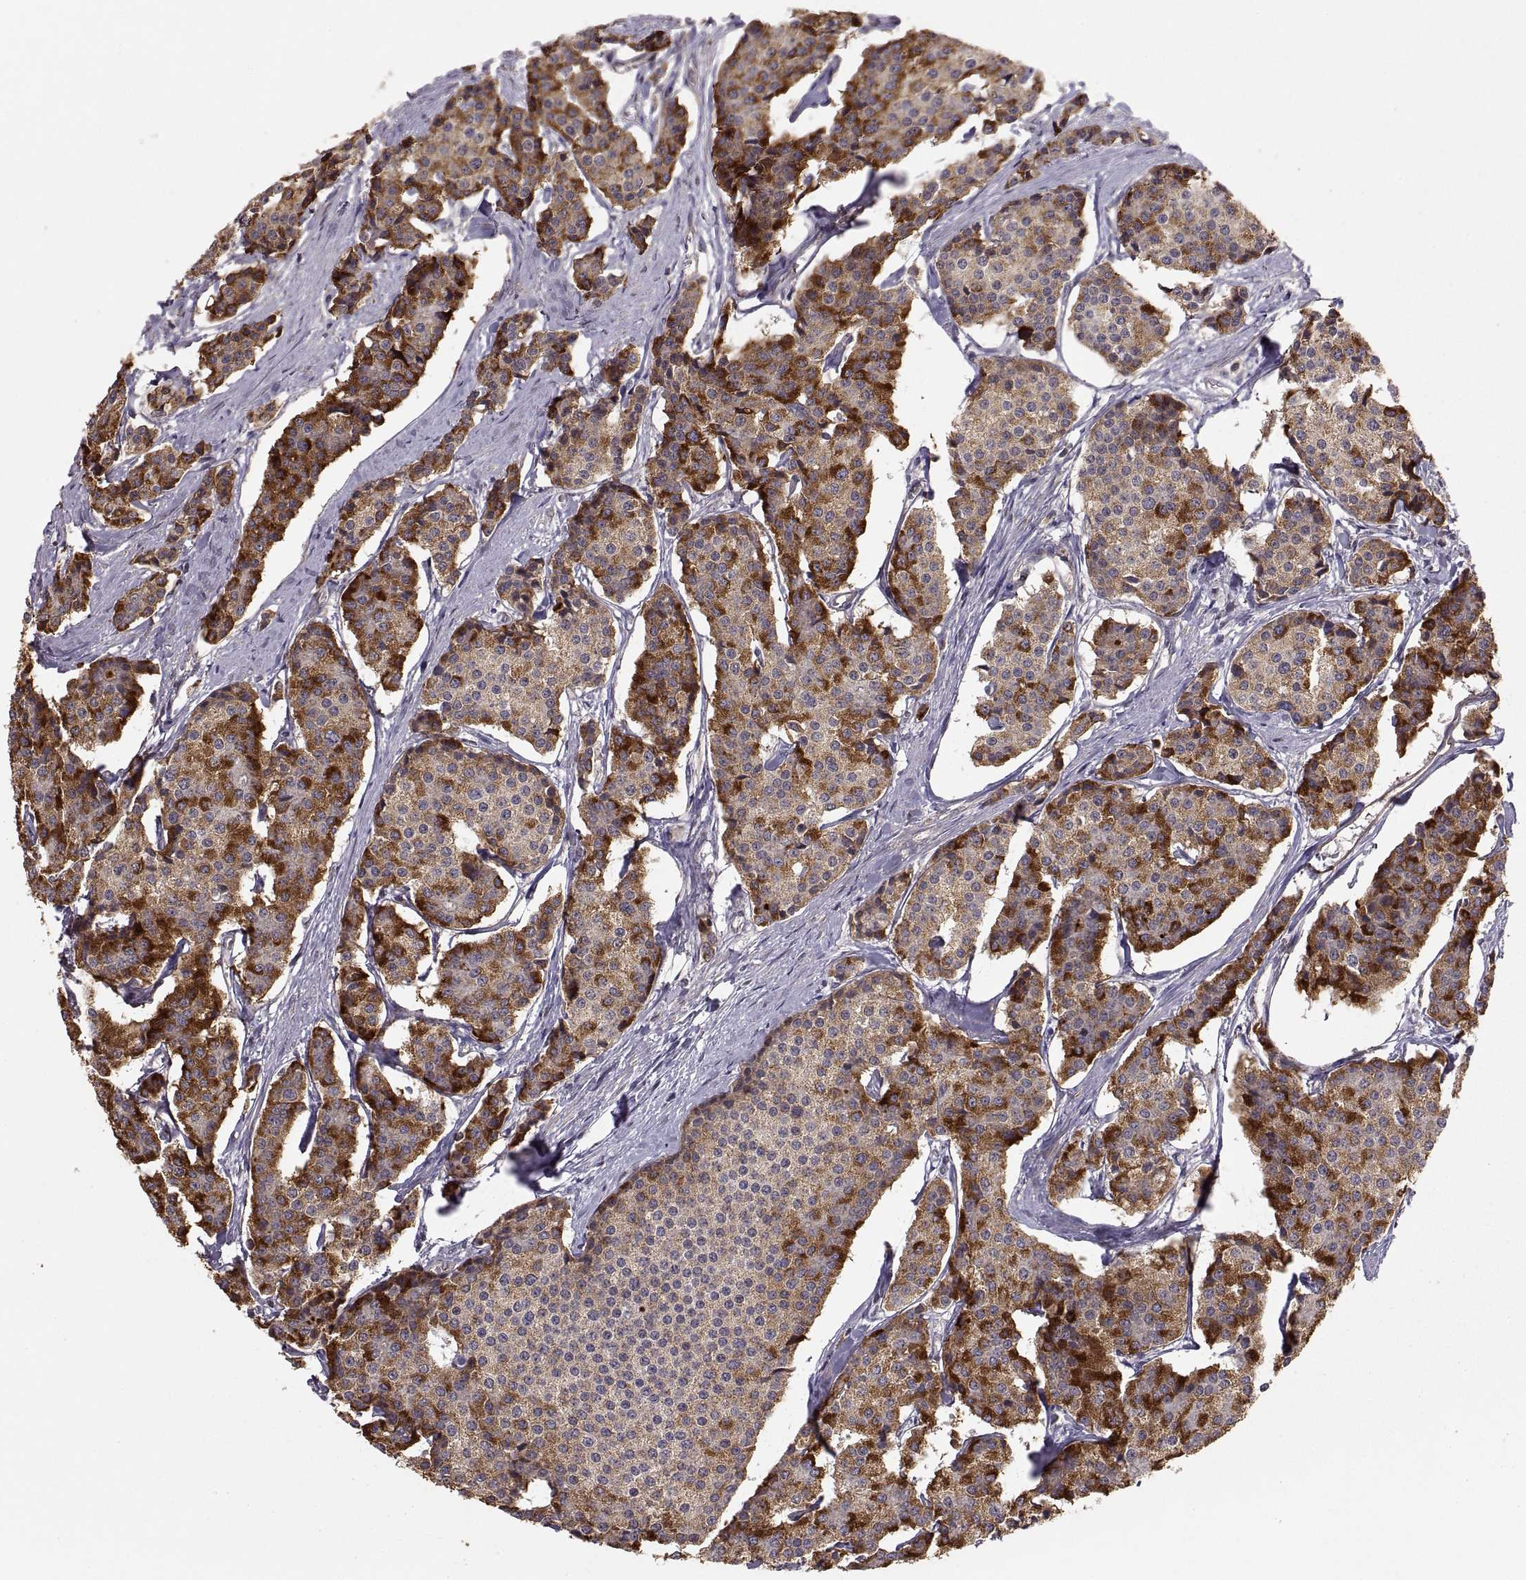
{"staining": {"intensity": "strong", "quantity": "25%-75%", "location": "cytoplasmic/membranous"}, "tissue": "carcinoid", "cell_type": "Tumor cells", "image_type": "cancer", "snomed": [{"axis": "morphology", "description": "Carcinoid, malignant, NOS"}, {"axis": "topography", "description": "Small intestine"}], "caption": "A high-resolution image shows IHC staining of carcinoid, which demonstrates strong cytoplasmic/membranous expression in about 25%-75% of tumor cells.", "gene": "ABL2", "patient": {"sex": "female", "age": 65}}